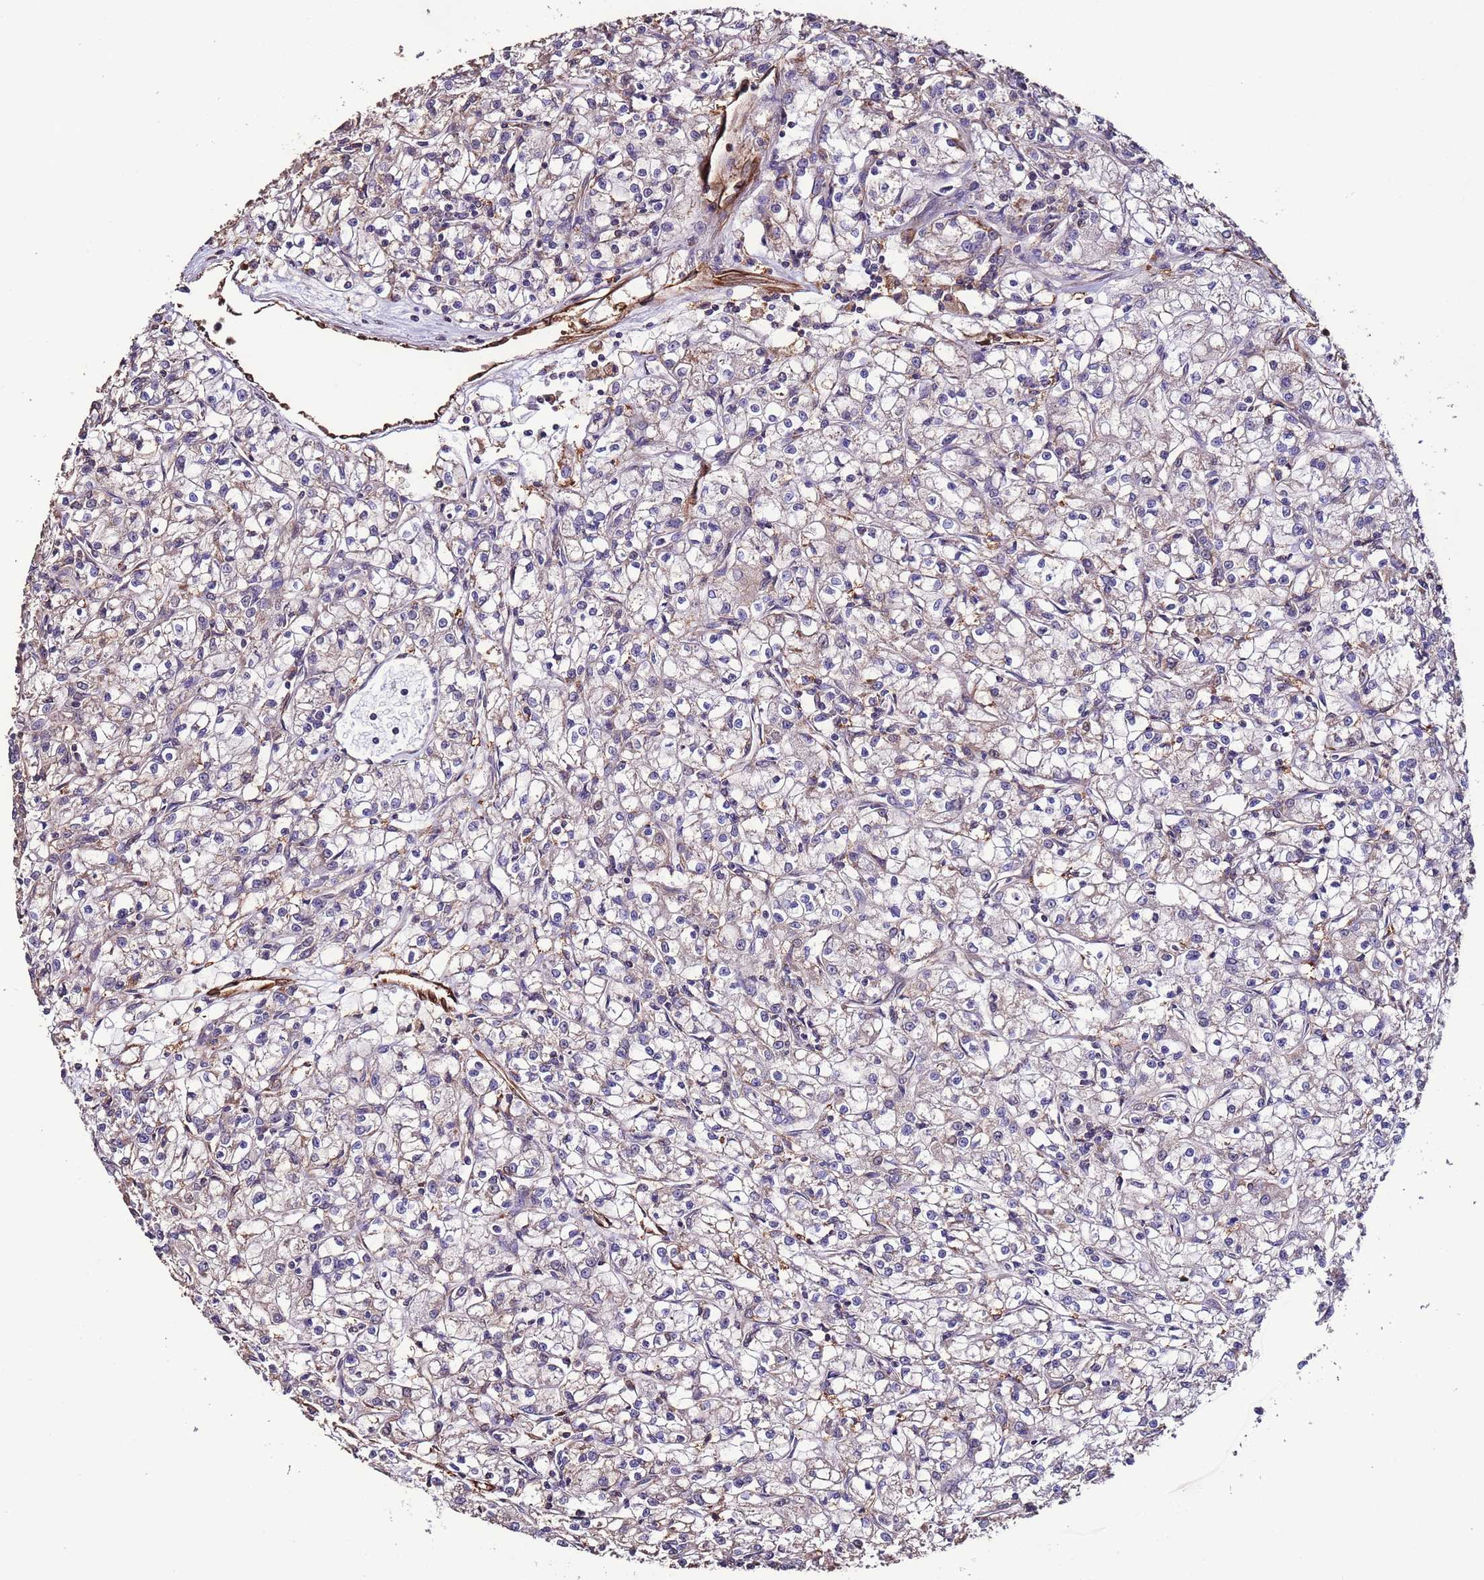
{"staining": {"intensity": "negative", "quantity": "none", "location": "none"}, "tissue": "renal cancer", "cell_type": "Tumor cells", "image_type": "cancer", "snomed": [{"axis": "morphology", "description": "Adenocarcinoma, NOS"}, {"axis": "topography", "description": "Kidney"}], "caption": "Immunohistochemistry (IHC) photomicrograph of neoplastic tissue: human renal adenocarcinoma stained with DAB exhibits no significant protein expression in tumor cells. (DAB immunohistochemistry with hematoxylin counter stain).", "gene": "SLC41A3", "patient": {"sex": "female", "age": 59}}